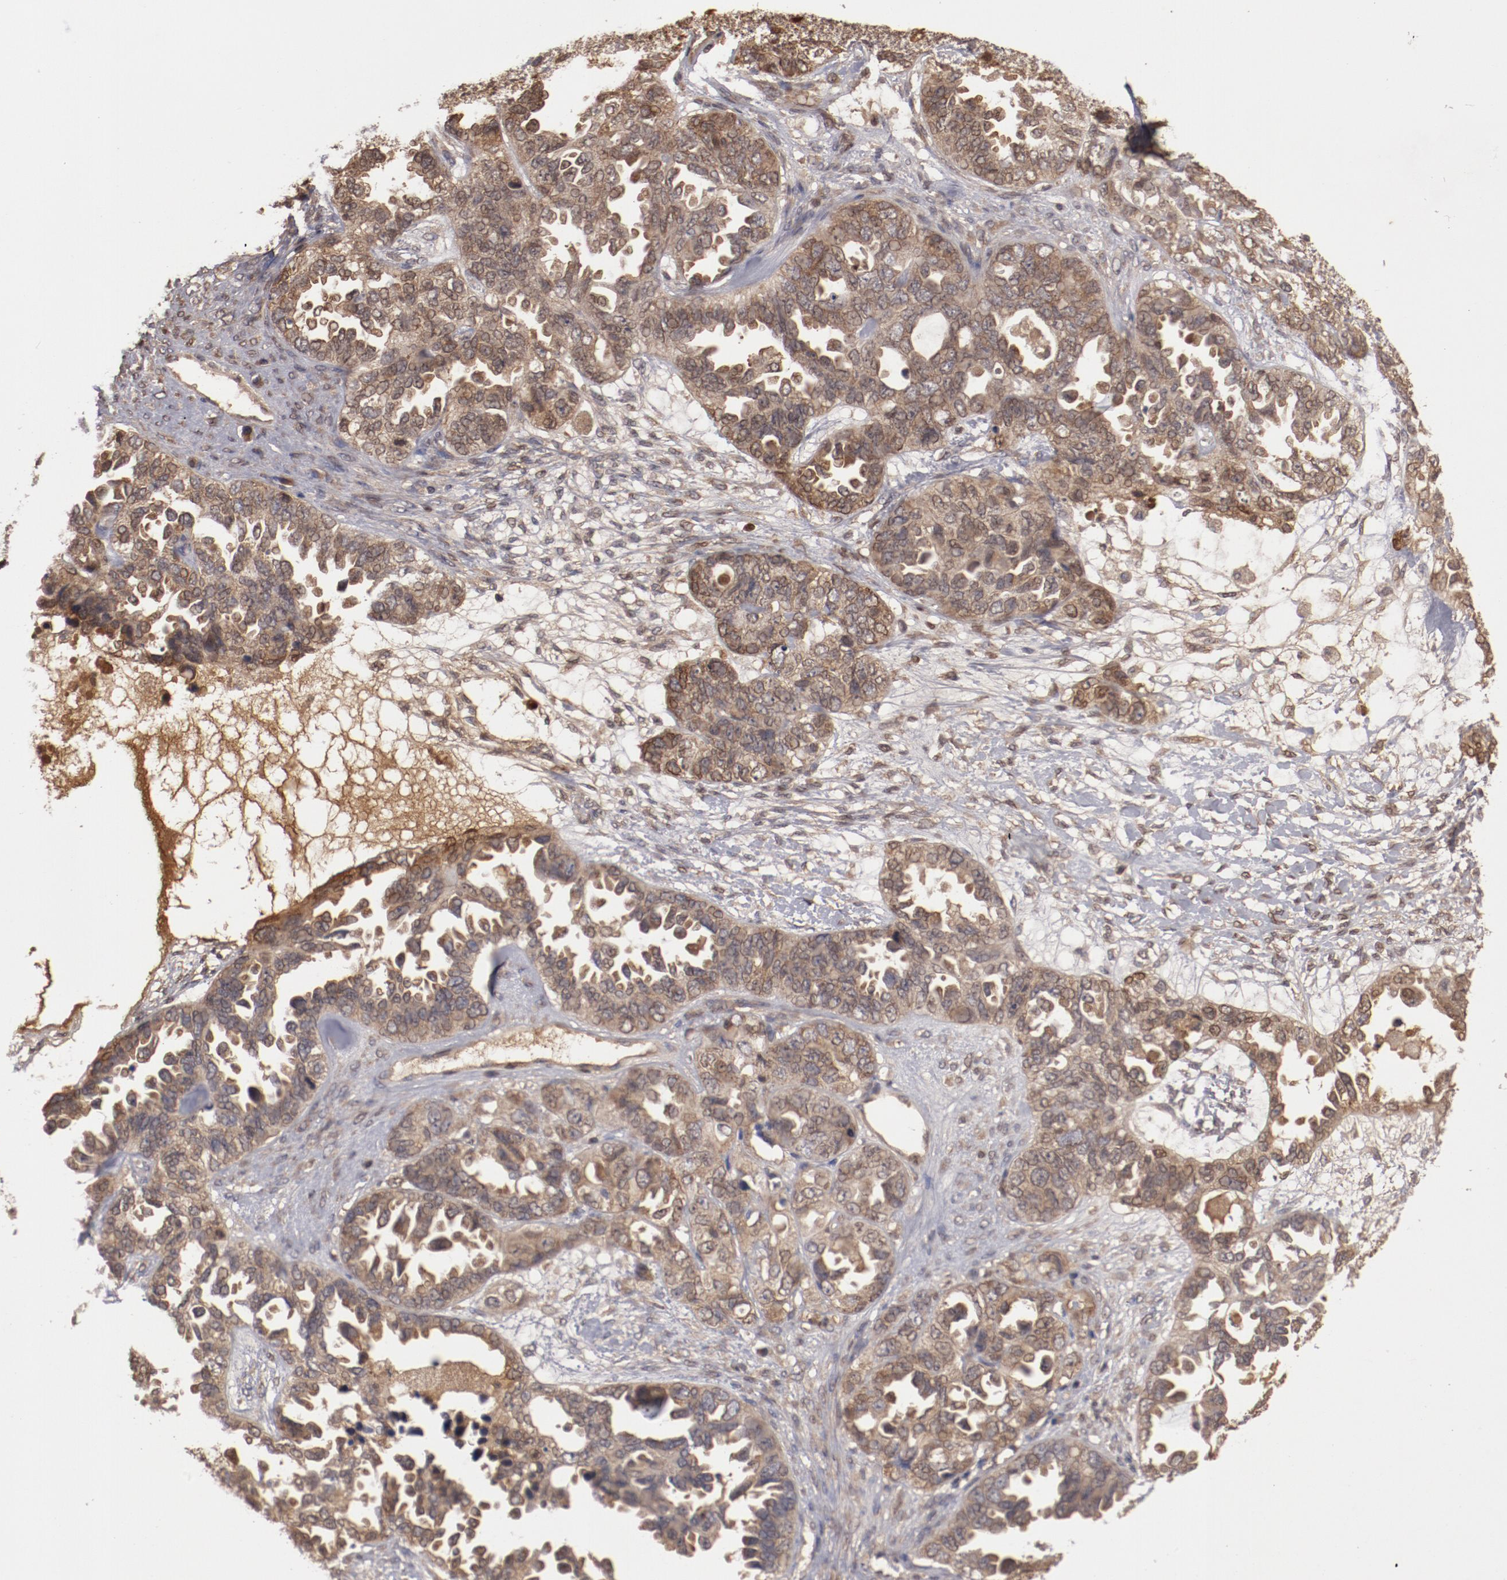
{"staining": {"intensity": "strong", "quantity": ">75%", "location": "cytoplasmic/membranous,nuclear"}, "tissue": "ovarian cancer", "cell_type": "Tumor cells", "image_type": "cancer", "snomed": [{"axis": "morphology", "description": "Cystadenocarcinoma, serous, NOS"}, {"axis": "topography", "description": "Ovary"}], "caption": "A high amount of strong cytoplasmic/membranous and nuclear staining is identified in about >75% of tumor cells in ovarian cancer tissue.", "gene": "SERPINA7", "patient": {"sex": "female", "age": 82}}